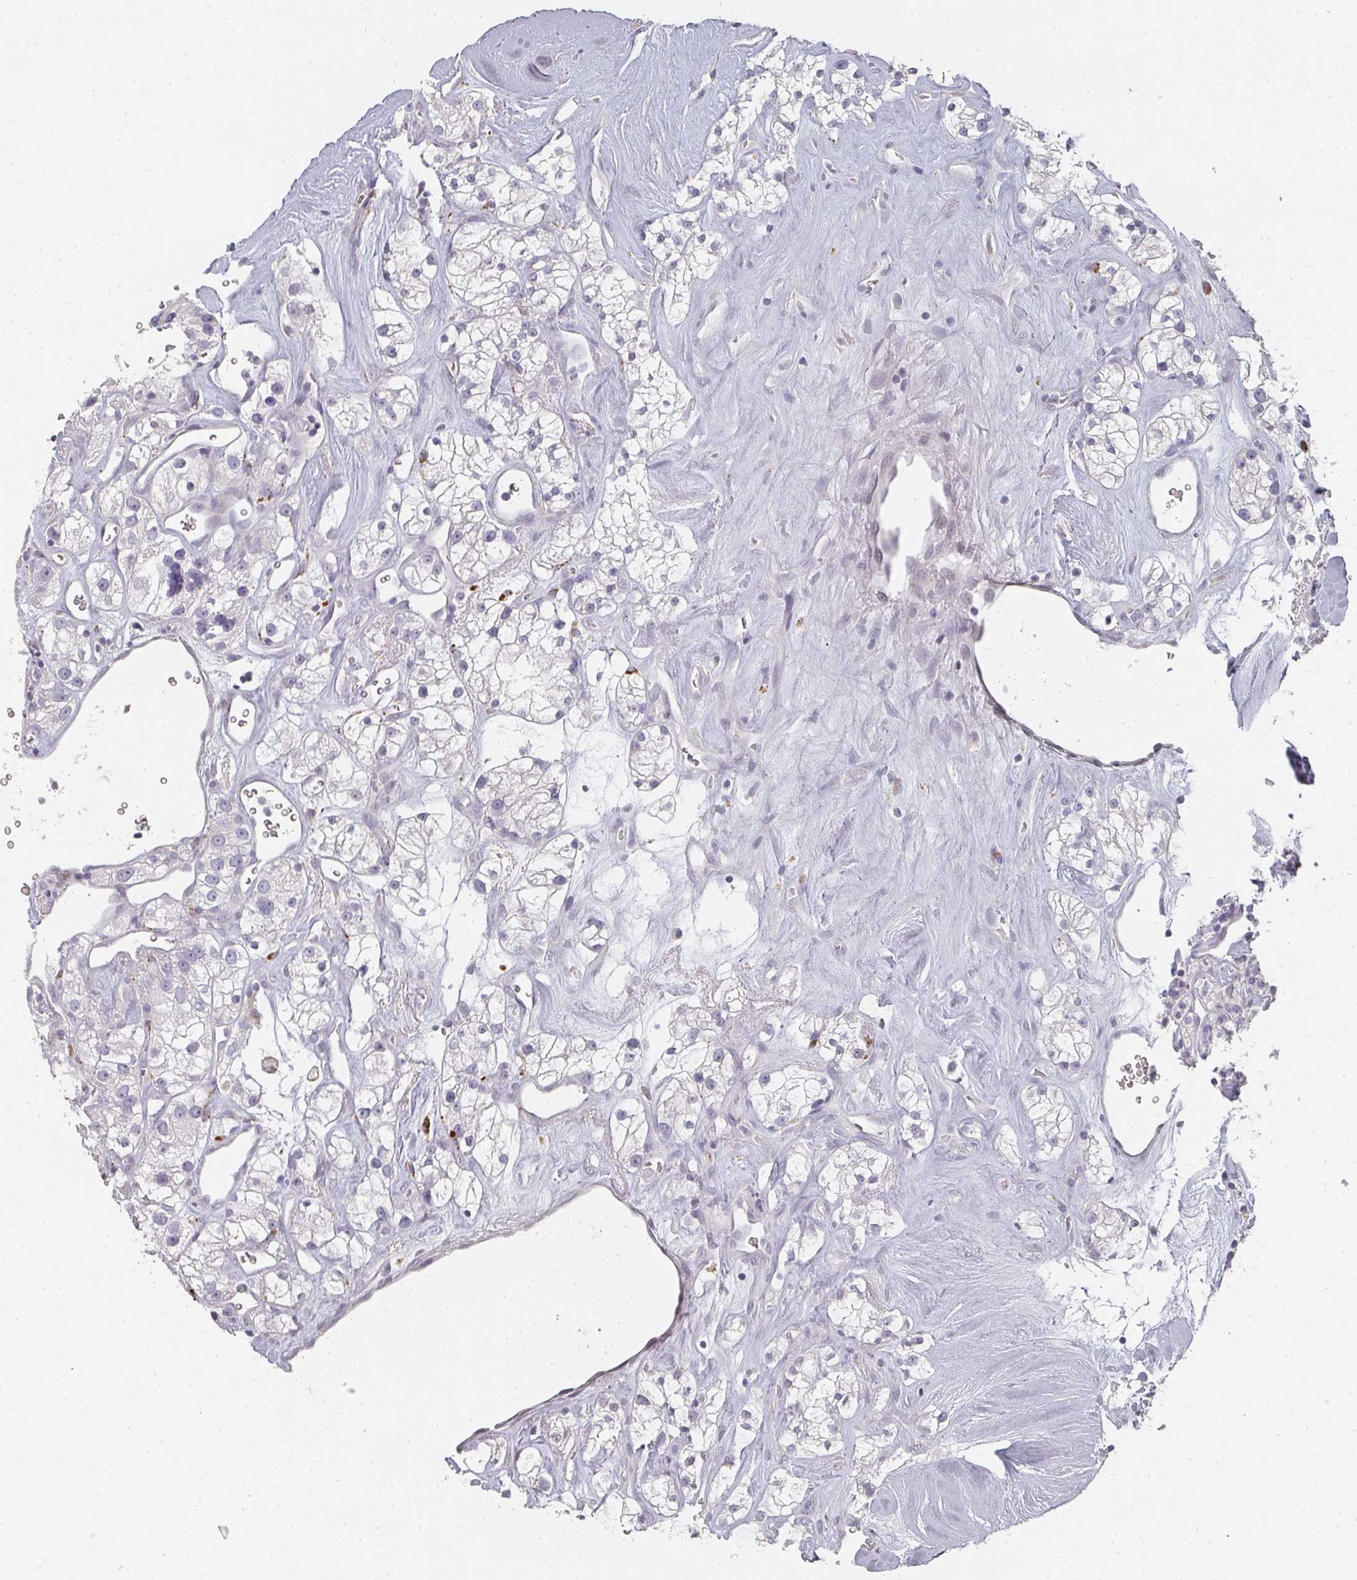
{"staining": {"intensity": "negative", "quantity": "none", "location": "none"}, "tissue": "renal cancer", "cell_type": "Tumor cells", "image_type": "cancer", "snomed": [{"axis": "morphology", "description": "Adenocarcinoma, NOS"}, {"axis": "topography", "description": "Kidney"}], "caption": "The immunohistochemistry micrograph has no significant staining in tumor cells of renal cancer tissue.", "gene": "SHISA2", "patient": {"sex": "male", "age": 77}}